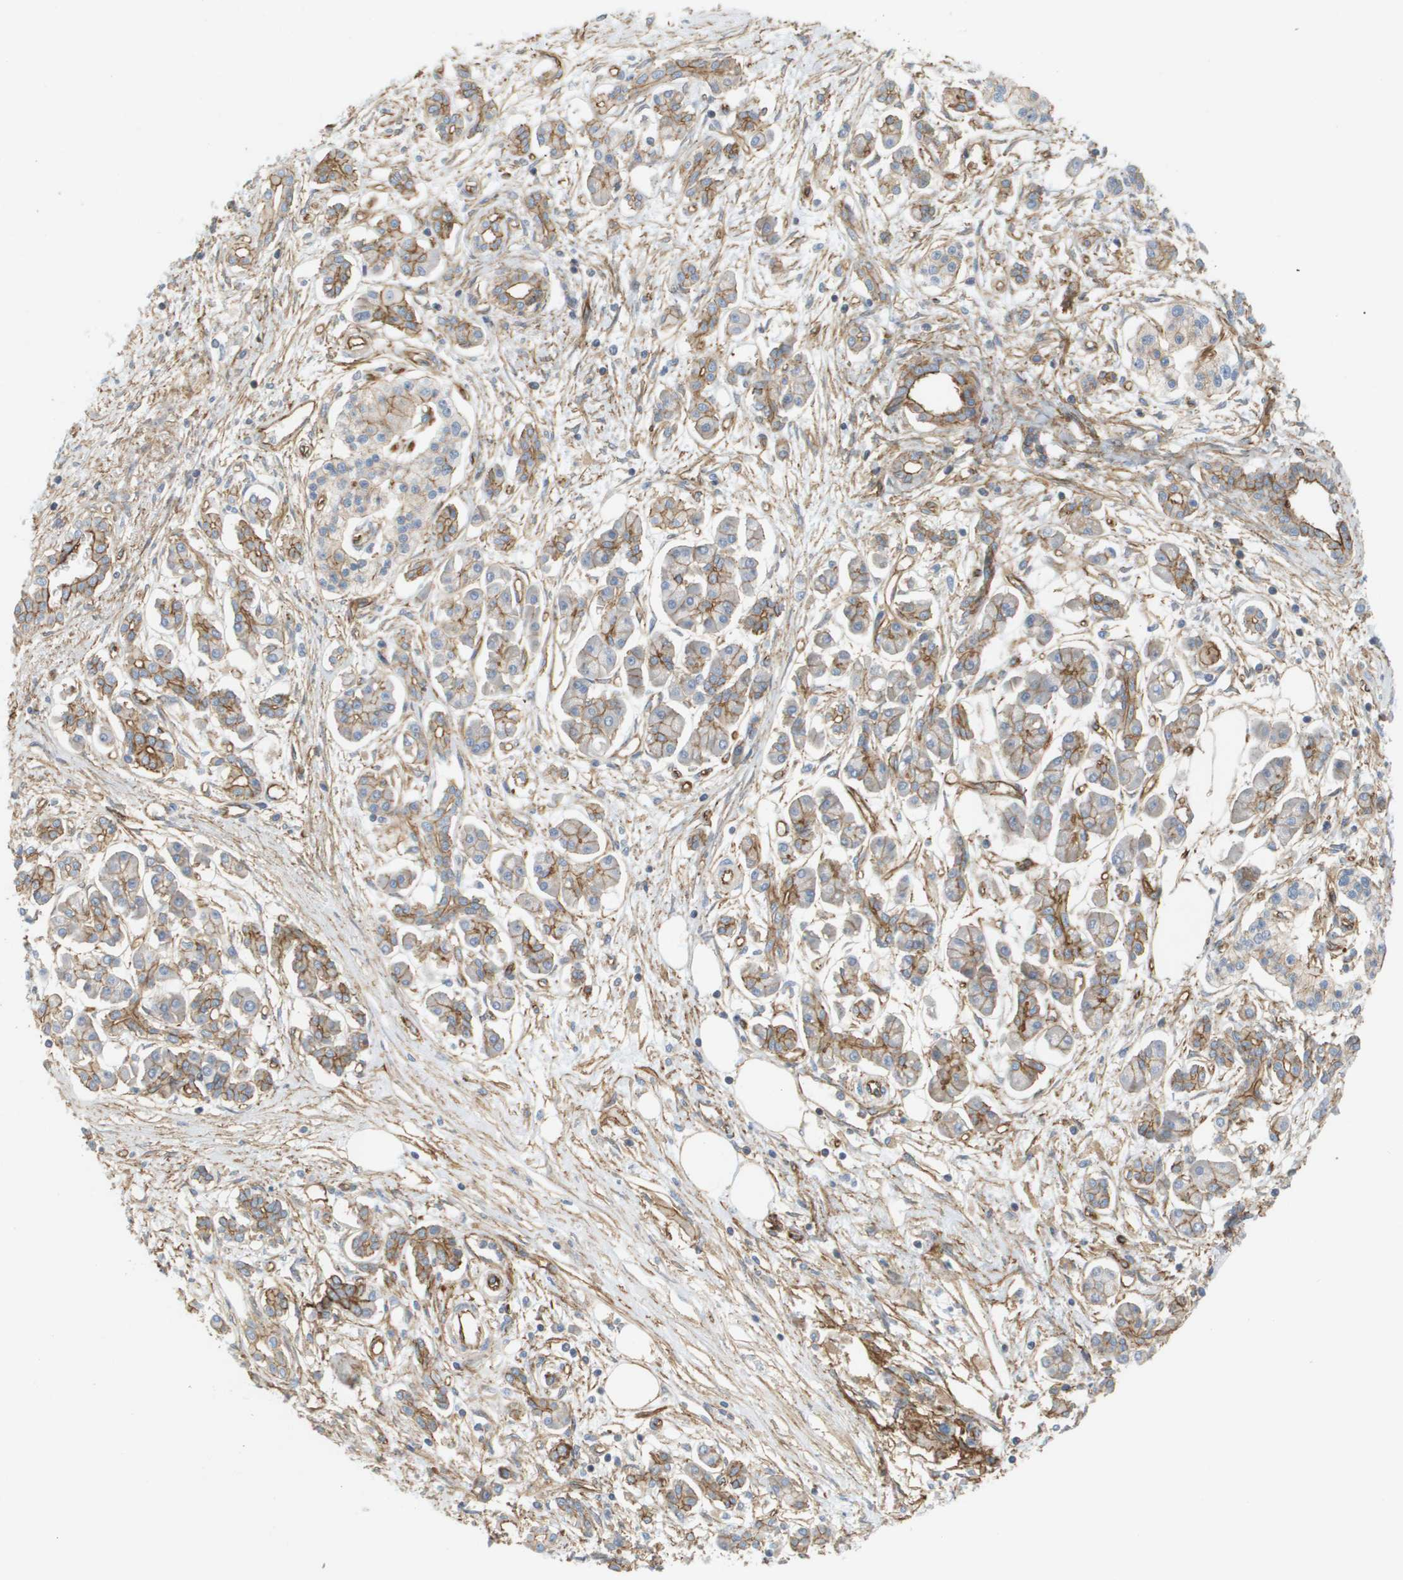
{"staining": {"intensity": "weak", "quantity": ">75%", "location": "cytoplasmic/membranous"}, "tissue": "pancreatic cancer", "cell_type": "Tumor cells", "image_type": "cancer", "snomed": [{"axis": "morphology", "description": "Adenocarcinoma, NOS"}, {"axis": "topography", "description": "Pancreas"}], "caption": "A histopathology image of adenocarcinoma (pancreatic) stained for a protein shows weak cytoplasmic/membranous brown staining in tumor cells.", "gene": "SGMS2", "patient": {"sex": "female", "age": 77}}